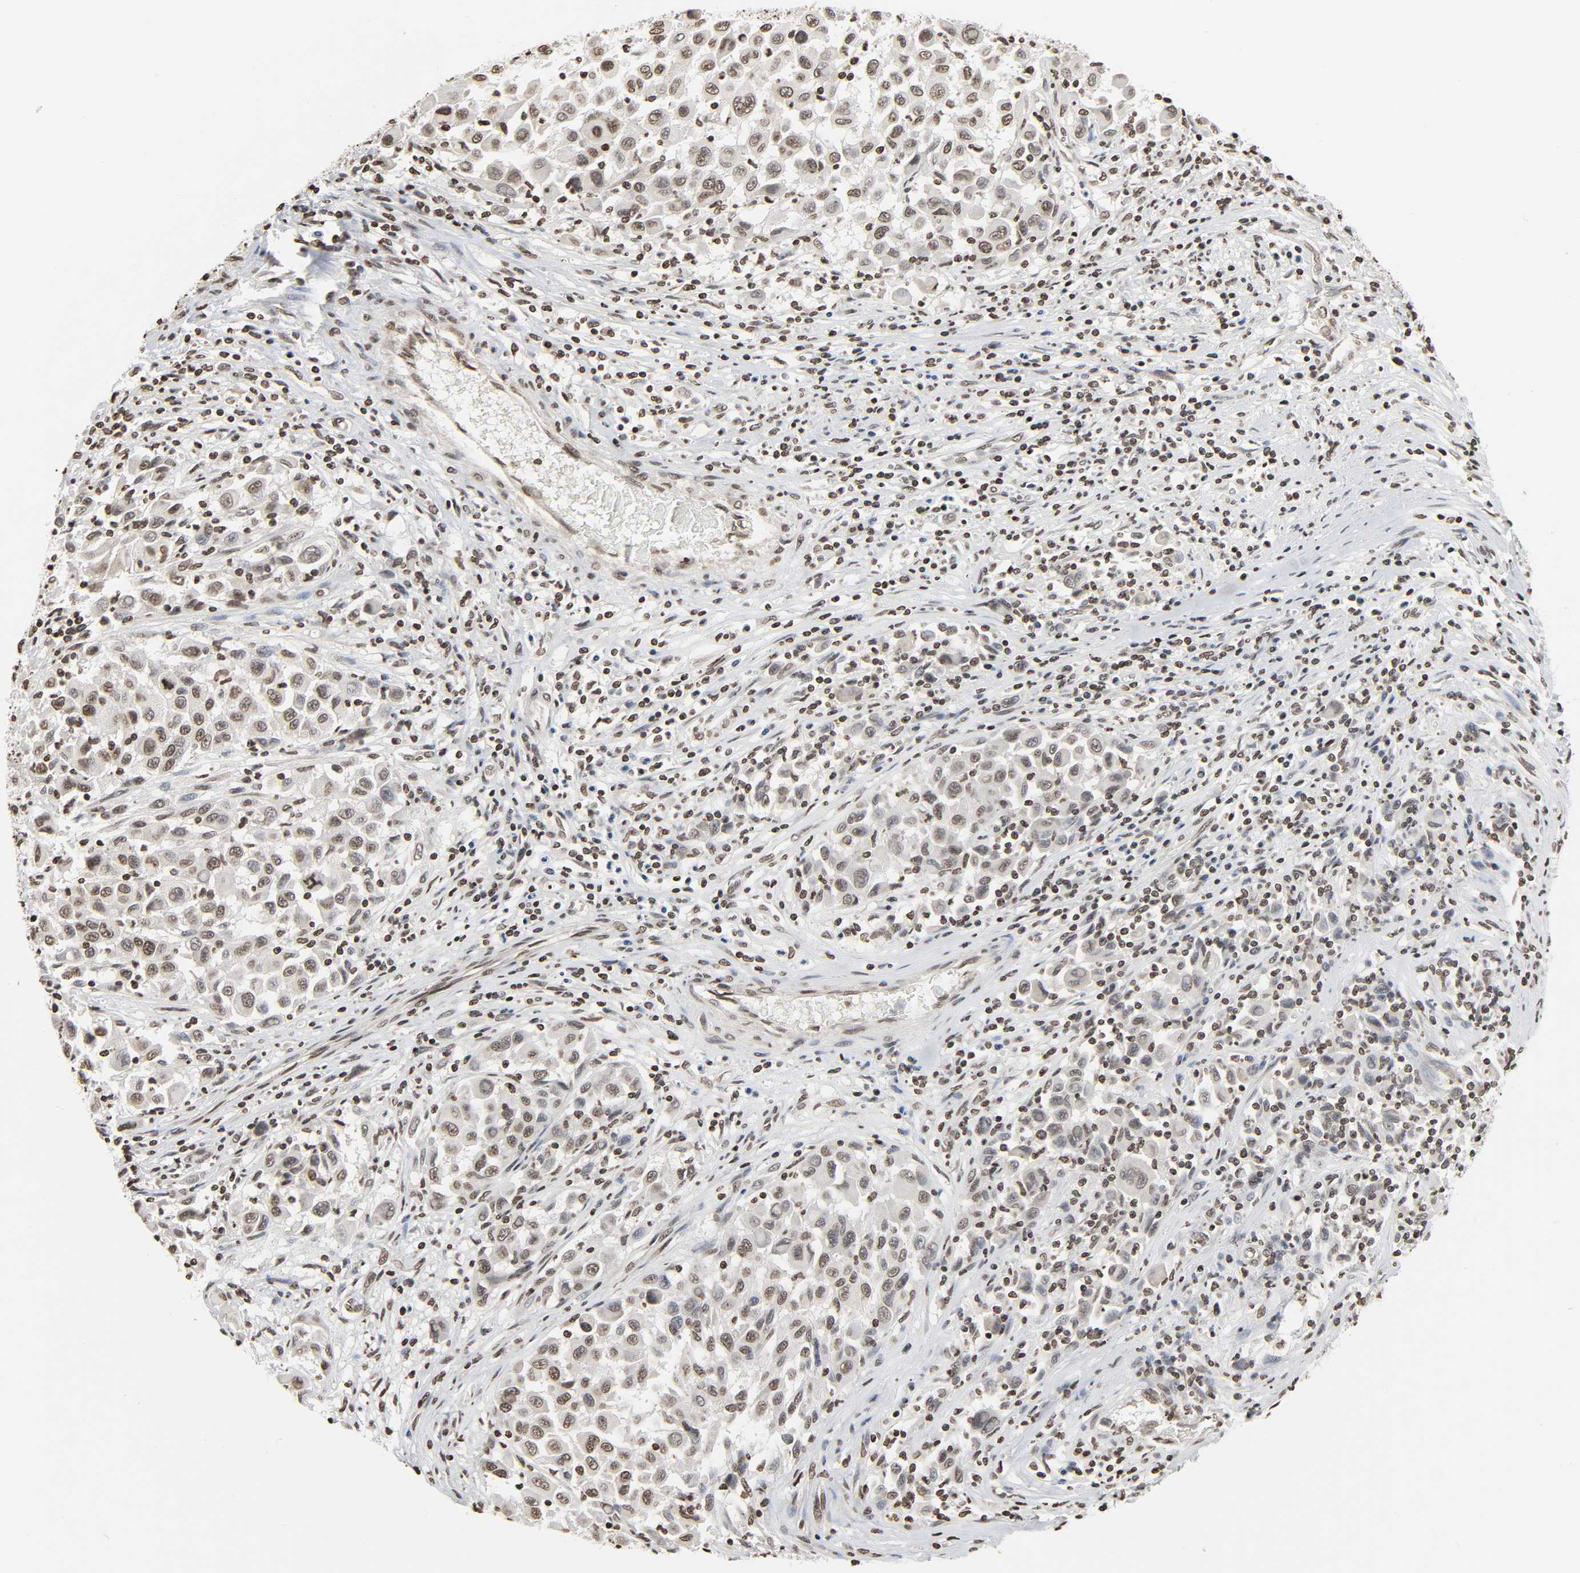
{"staining": {"intensity": "moderate", "quantity": ">75%", "location": "nuclear"}, "tissue": "melanoma", "cell_type": "Tumor cells", "image_type": "cancer", "snomed": [{"axis": "morphology", "description": "Malignant melanoma, Metastatic site"}, {"axis": "topography", "description": "Lymph node"}], "caption": "Protein expression analysis of human malignant melanoma (metastatic site) reveals moderate nuclear expression in about >75% of tumor cells.", "gene": "ELAVL1", "patient": {"sex": "male", "age": 61}}